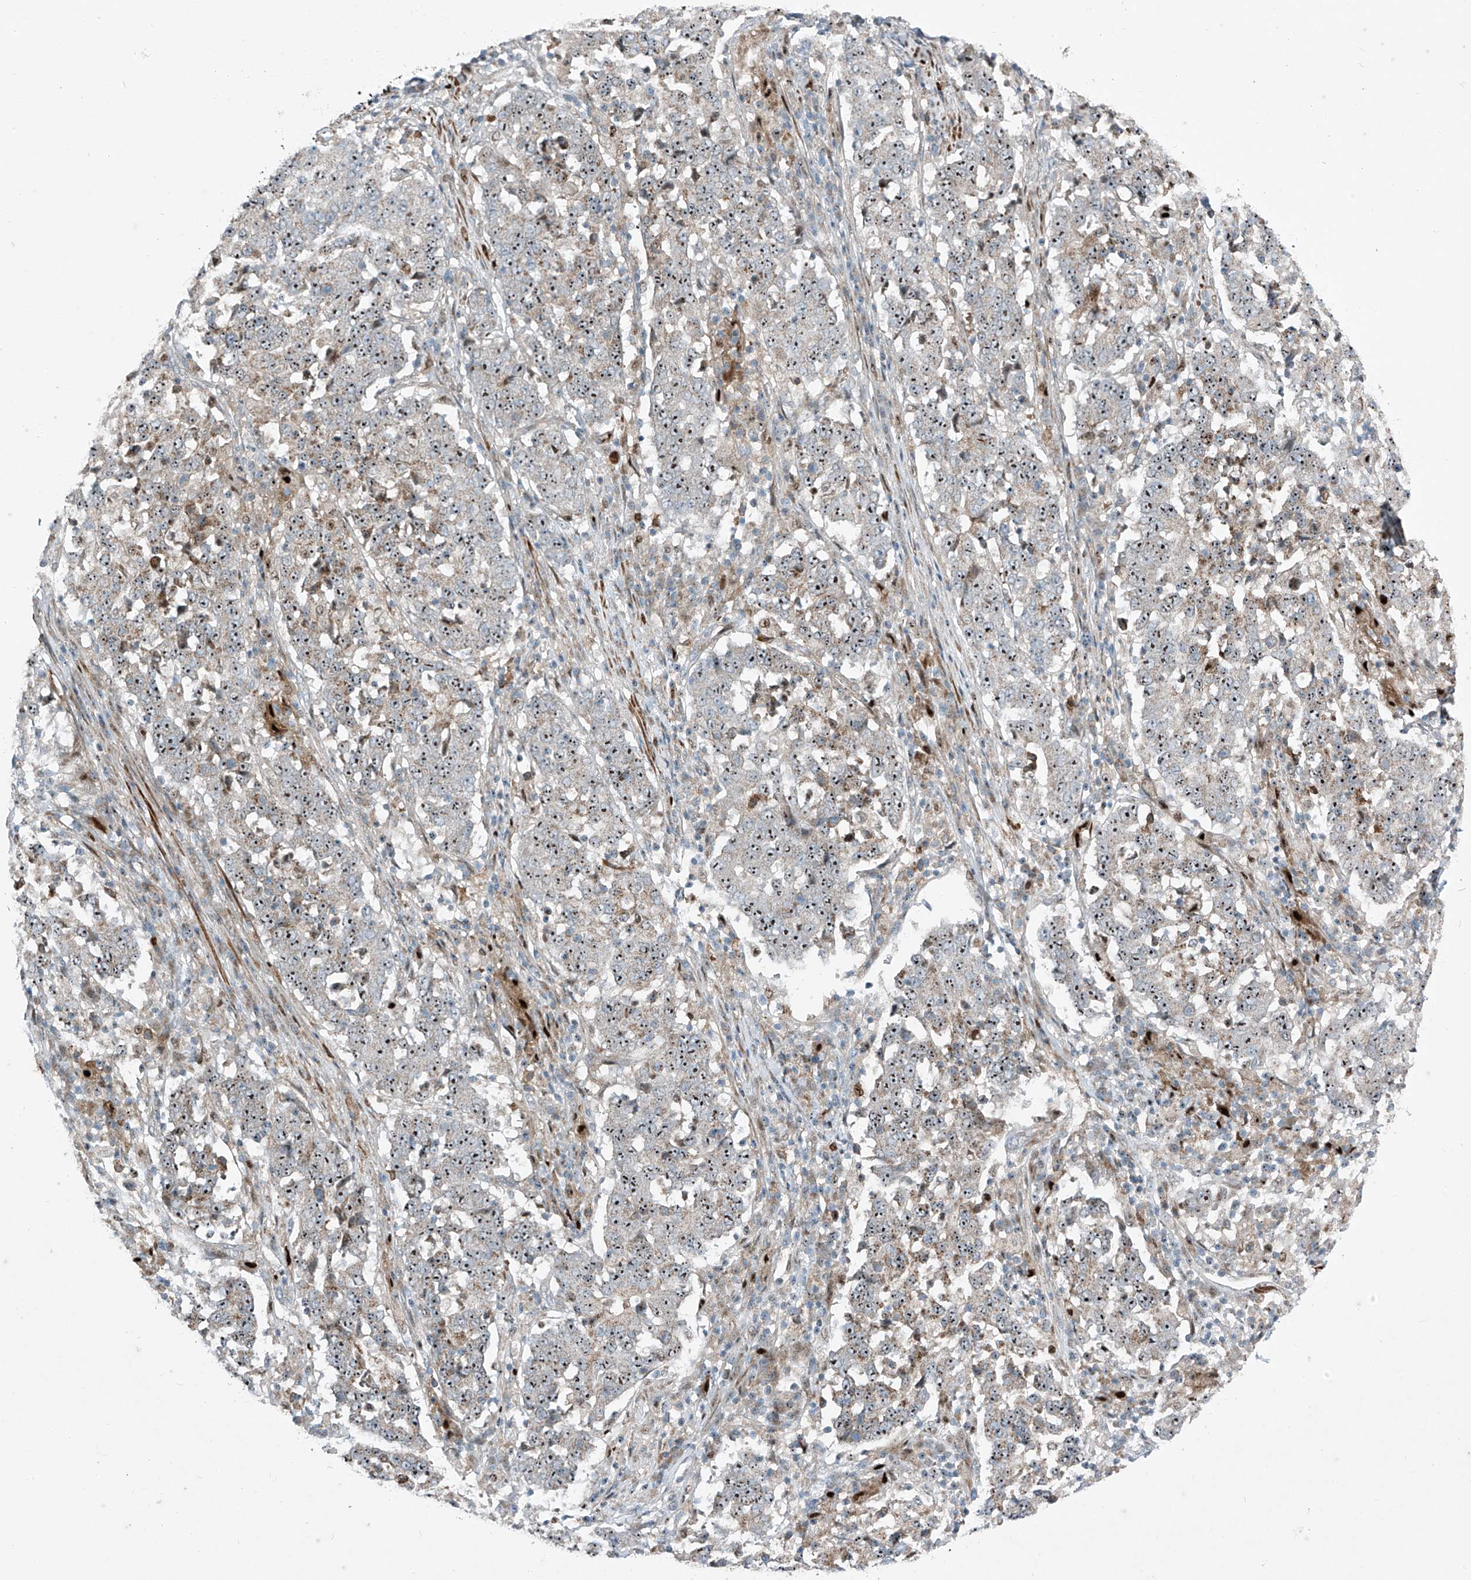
{"staining": {"intensity": "moderate", "quantity": ">75%", "location": "nuclear"}, "tissue": "stomach cancer", "cell_type": "Tumor cells", "image_type": "cancer", "snomed": [{"axis": "morphology", "description": "Adenocarcinoma, NOS"}, {"axis": "topography", "description": "Stomach"}], "caption": "Immunohistochemical staining of stomach adenocarcinoma exhibits moderate nuclear protein expression in about >75% of tumor cells. The staining was performed using DAB (3,3'-diaminobenzidine), with brown indicating positive protein expression. Nuclei are stained blue with hematoxylin.", "gene": "PPCS", "patient": {"sex": "male", "age": 59}}